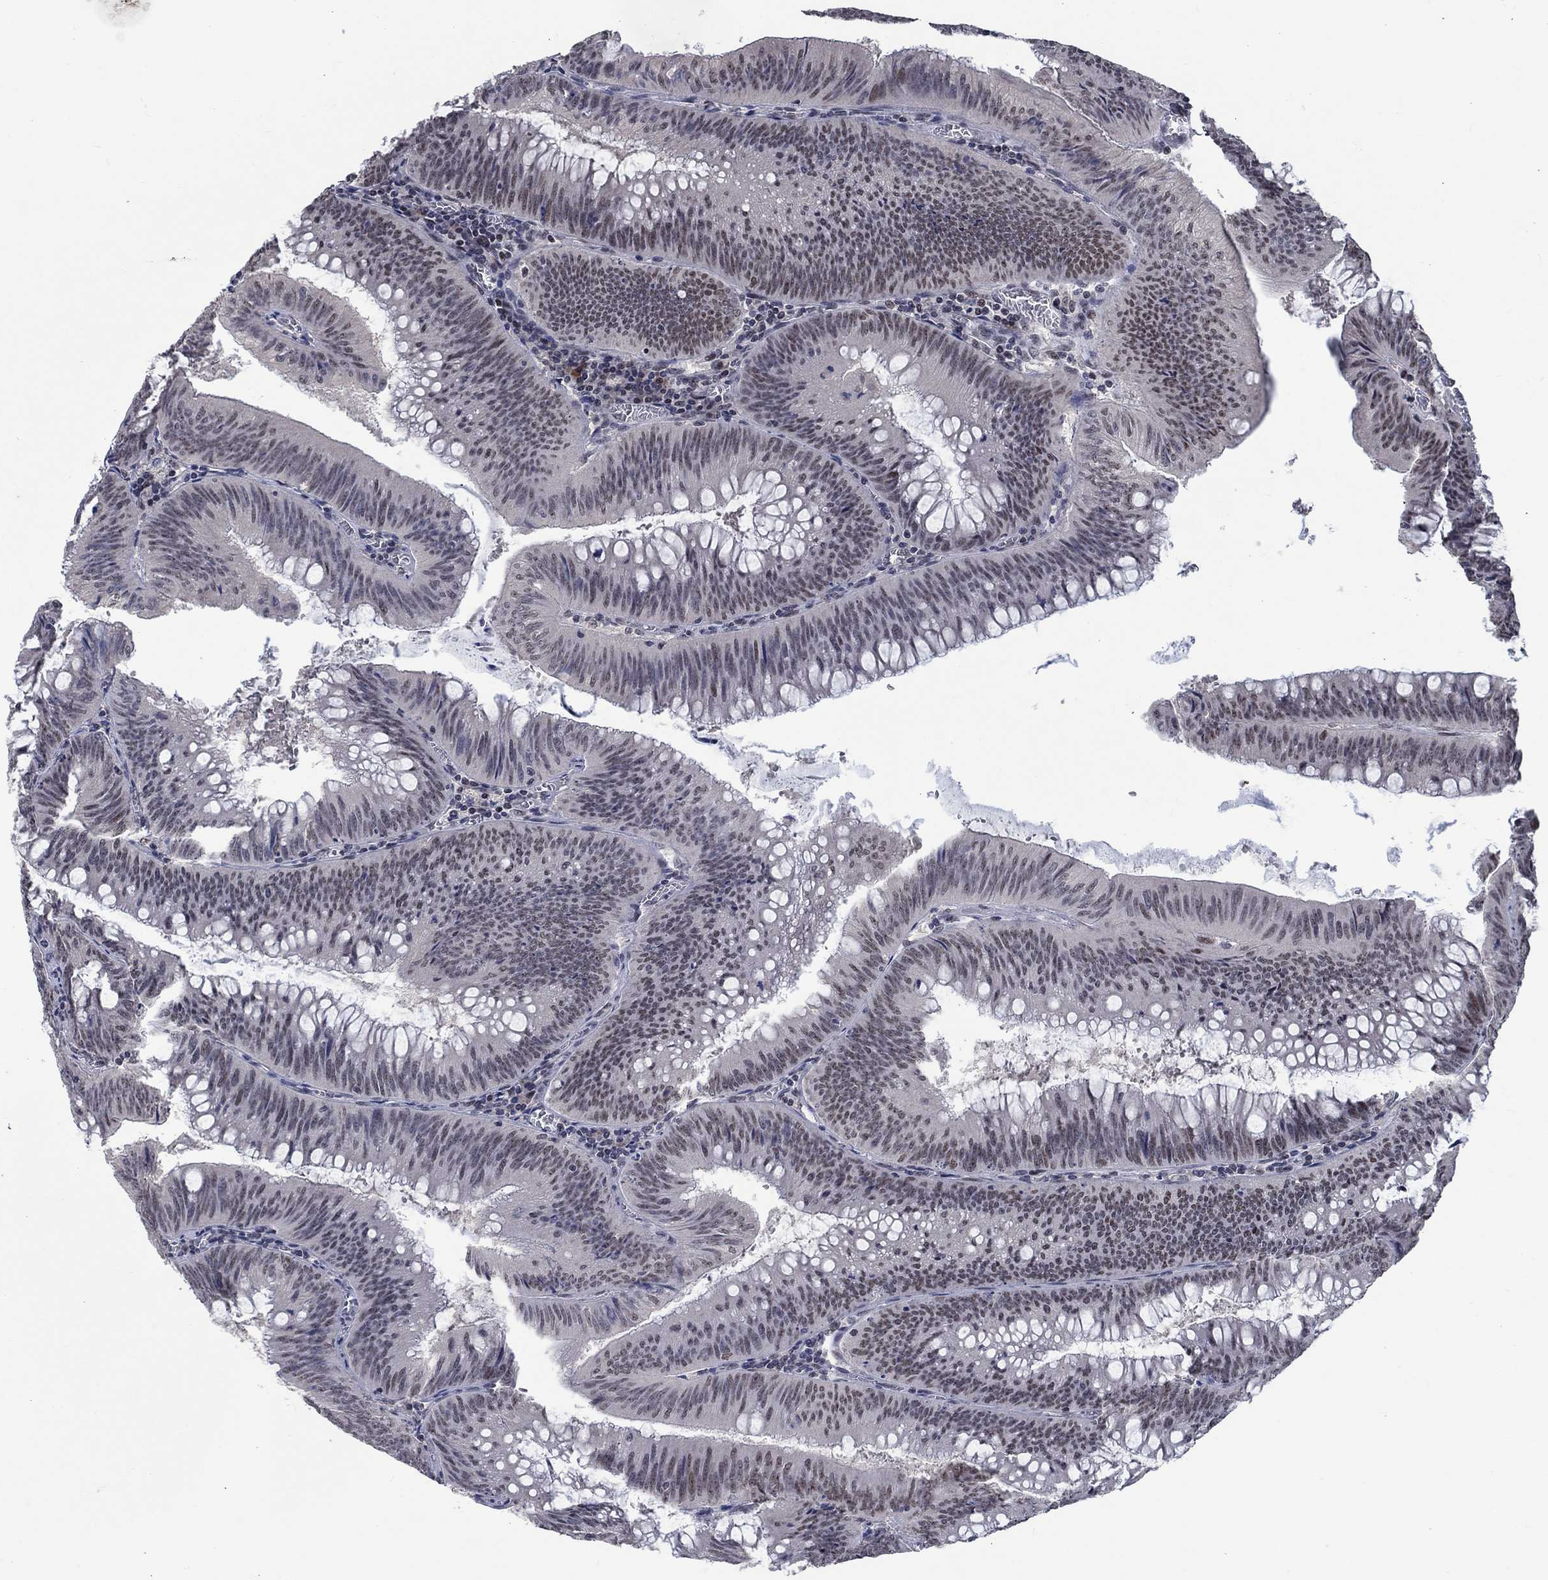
{"staining": {"intensity": "negative", "quantity": "none", "location": "none"}, "tissue": "colorectal cancer", "cell_type": "Tumor cells", "image_type": "cancer", "snomed": [{"axis": "morphology", "description": "Adenocarcinoma, NOS"}, {"axis": "topography", "description": "Rectum"}], "caption": "DAB immunohistochemical staining of human adenocarcinoma (colorectal) exhibits no significant positivity in tumor cells. (DAB immunohistochemistry, high magnification).", "gene": "HTN1", "patient": {"sex": "female", "age": 72}}